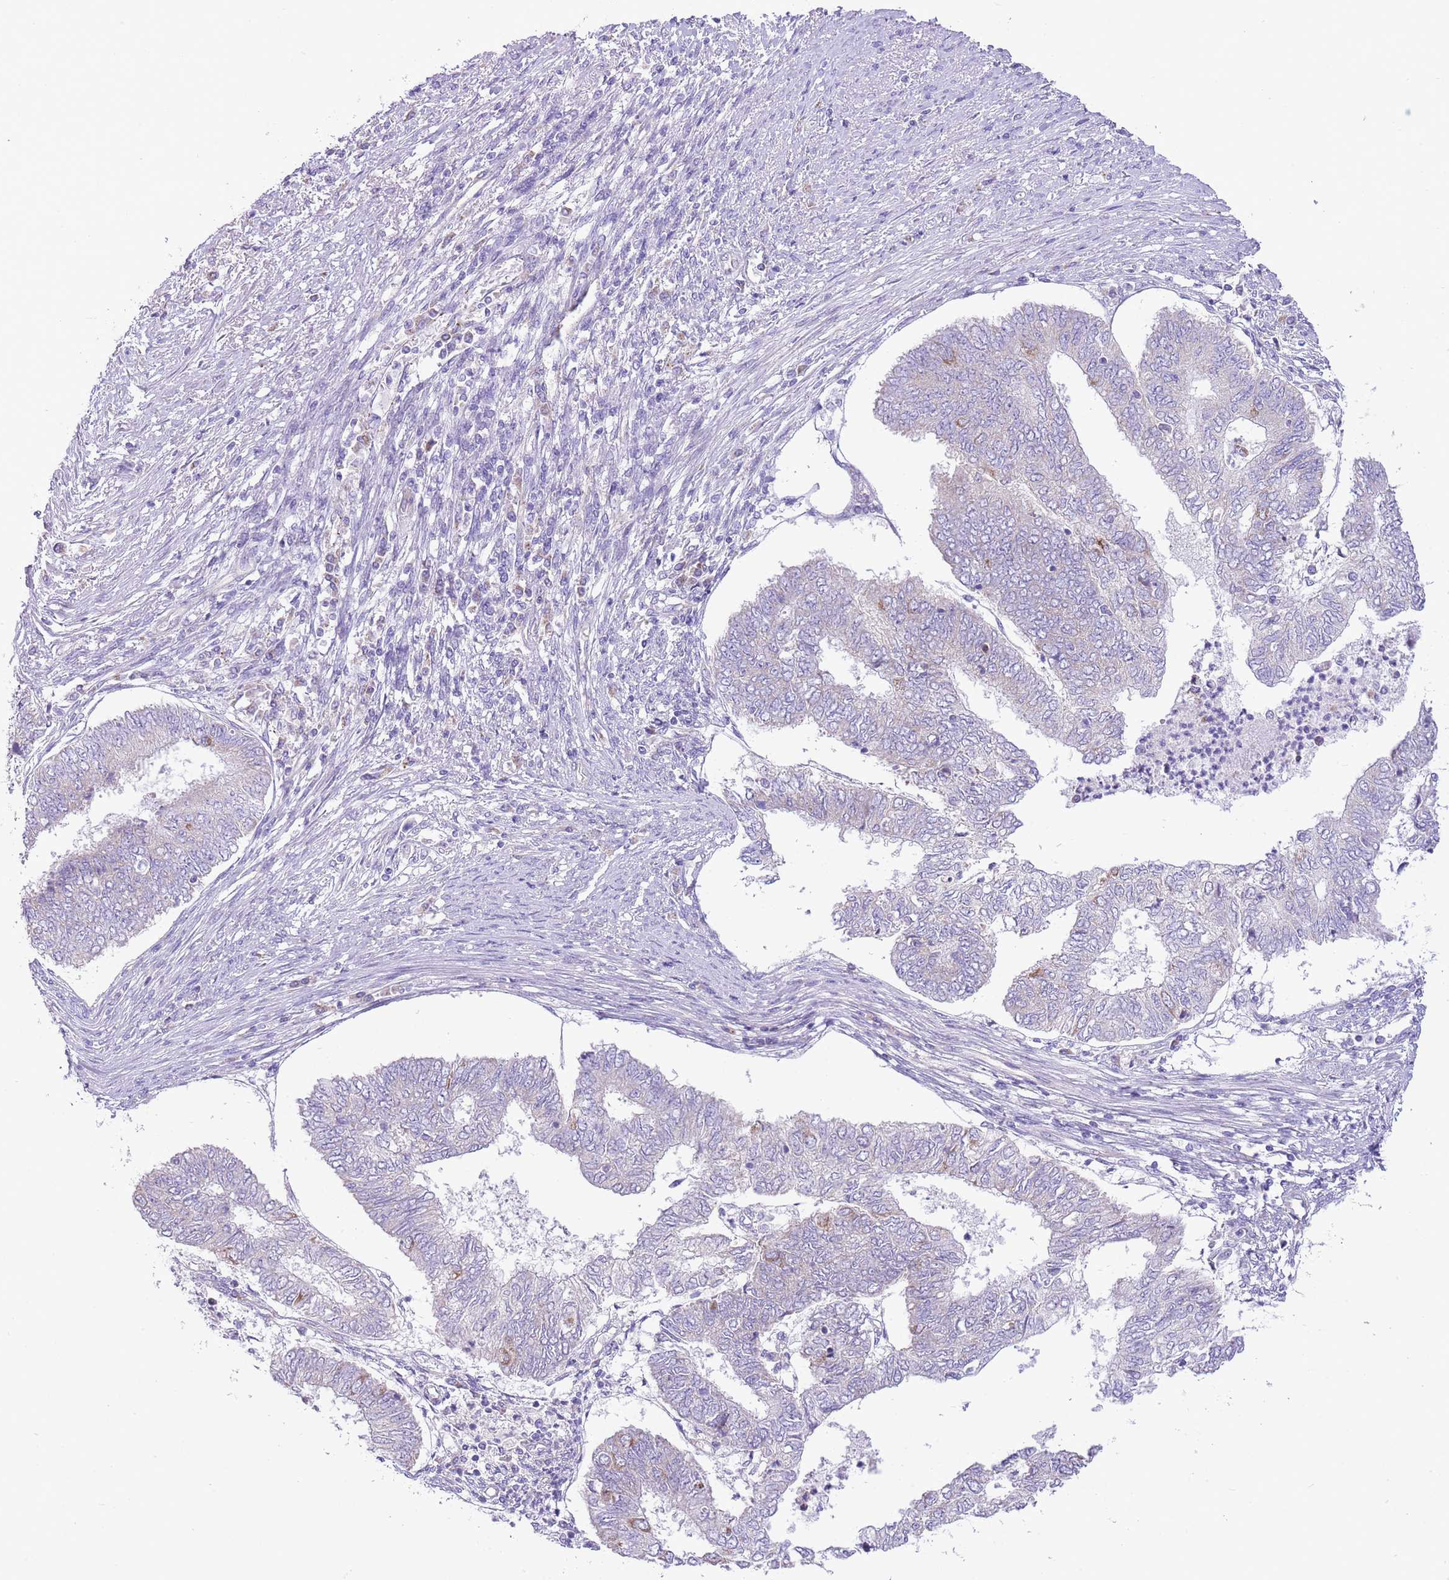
{"staining": {"intensity": "negative", "quantity": "none", "location": "none"}, "tissue": "endometrial cancer", "cell_type": "Tumor cells", "image_type": "cancer", "snomed": [{"axis": "morphology", "description": "Adenocarcinoma, NOS"}, {"axis": "topography", "description": "Endometrium"}], "caption": "A photomicrograph of endometrial cancer (adenocarcinoma) stained for a protein demonstrates no brown staining in tumor cells.", "gene": "OAZ2", "patient": {"sex": "female", "age": 68}}